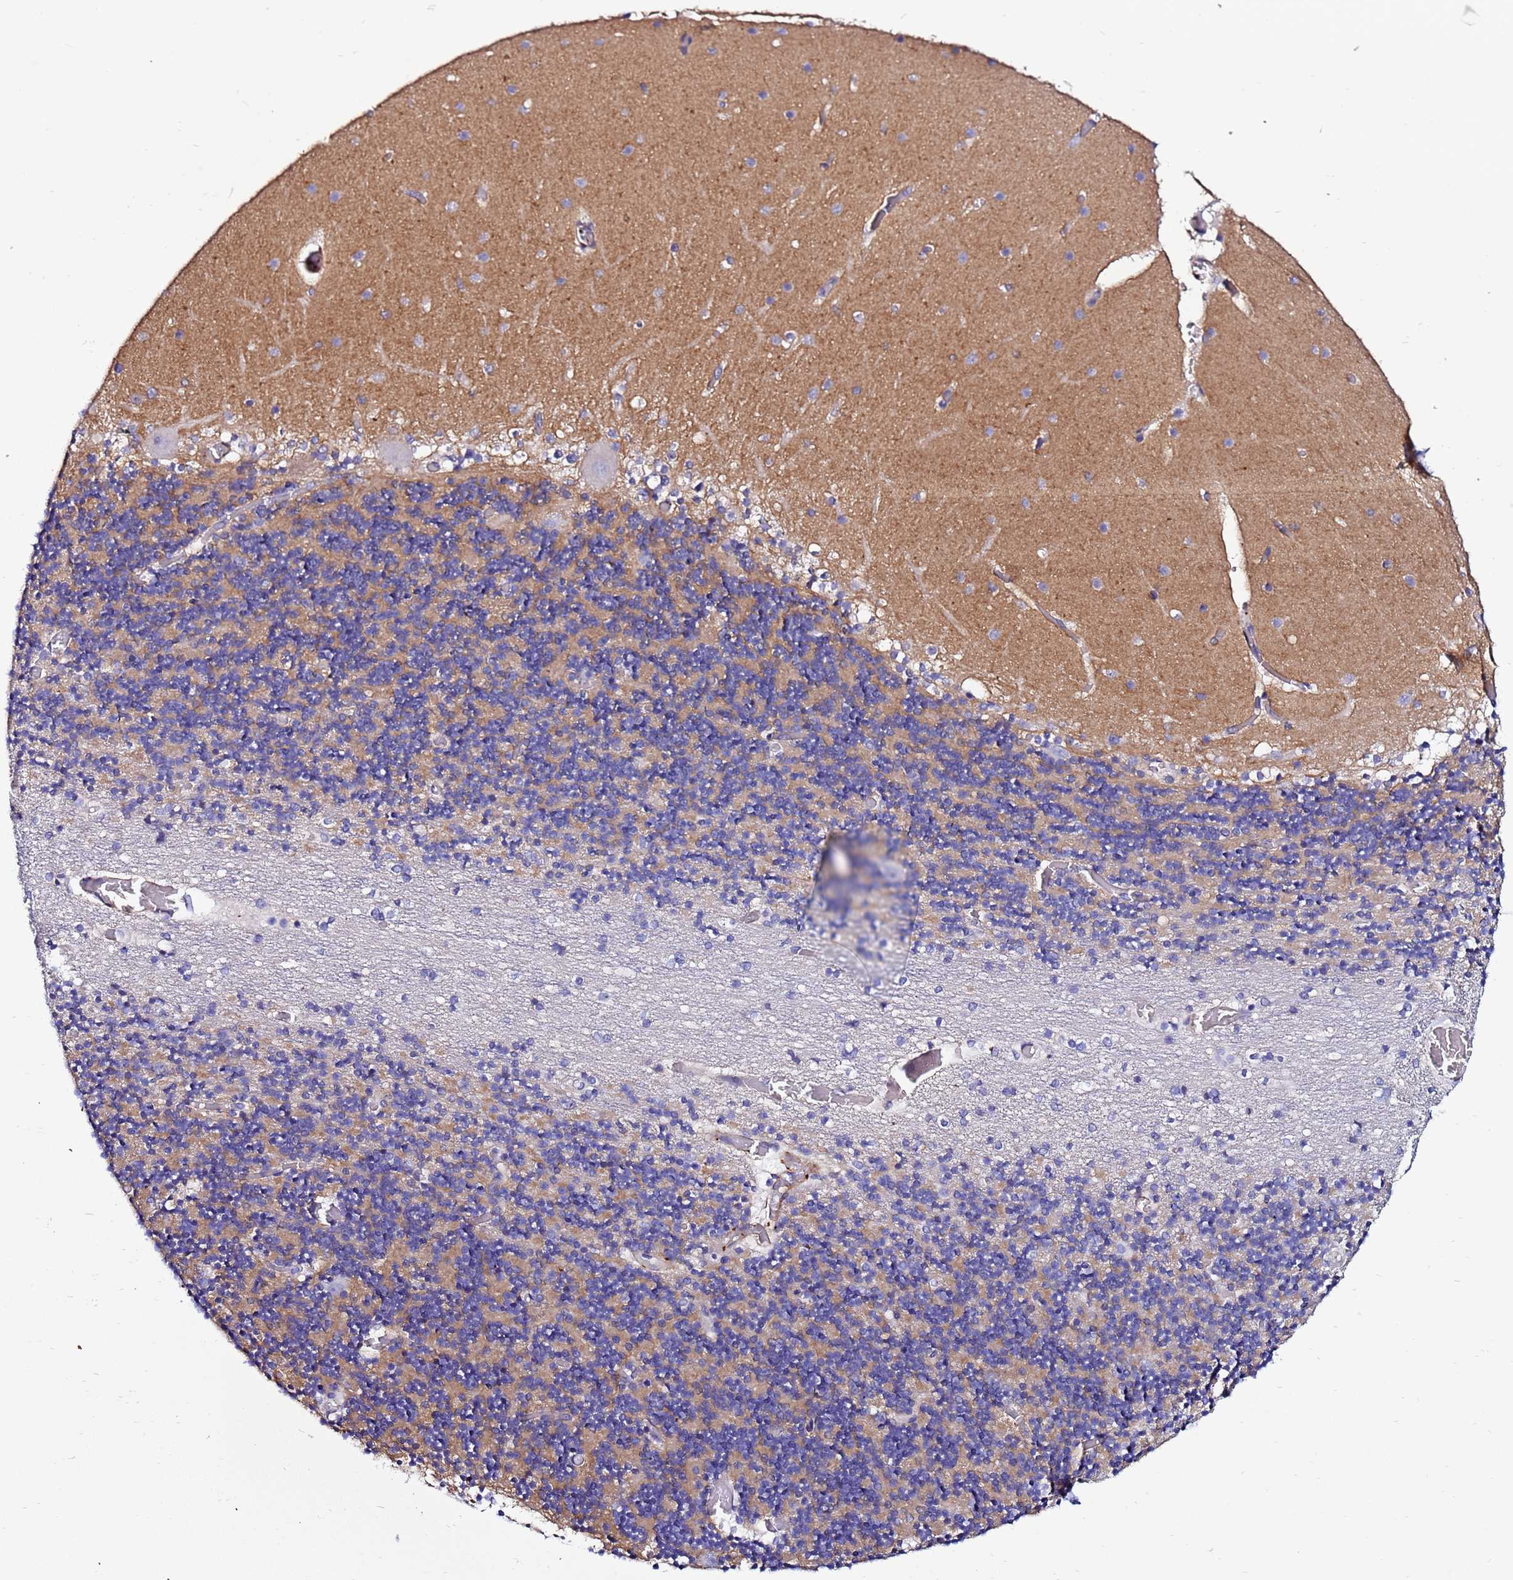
{"staining": {"intensity": "negative", "quantity": "none", "location": "none"}, "tissue": "cerebellum", "cell_type": "Cells in granular layer", "image_type": "normal", "snomed": [{"axis": "morphology", "description": "Normal tissue, NOS"}, {"axis": "topography", "description": "Cerebellum"}], "caption": "High magnification brightfield microscopy of benign cerebellum stained with DAB (brown) and counterstained with hematoxylin (blue): cells in granular layer show no significant positivity.", "gene": "DEFB104A", "patient": {"sex": "female", "age": 28}}